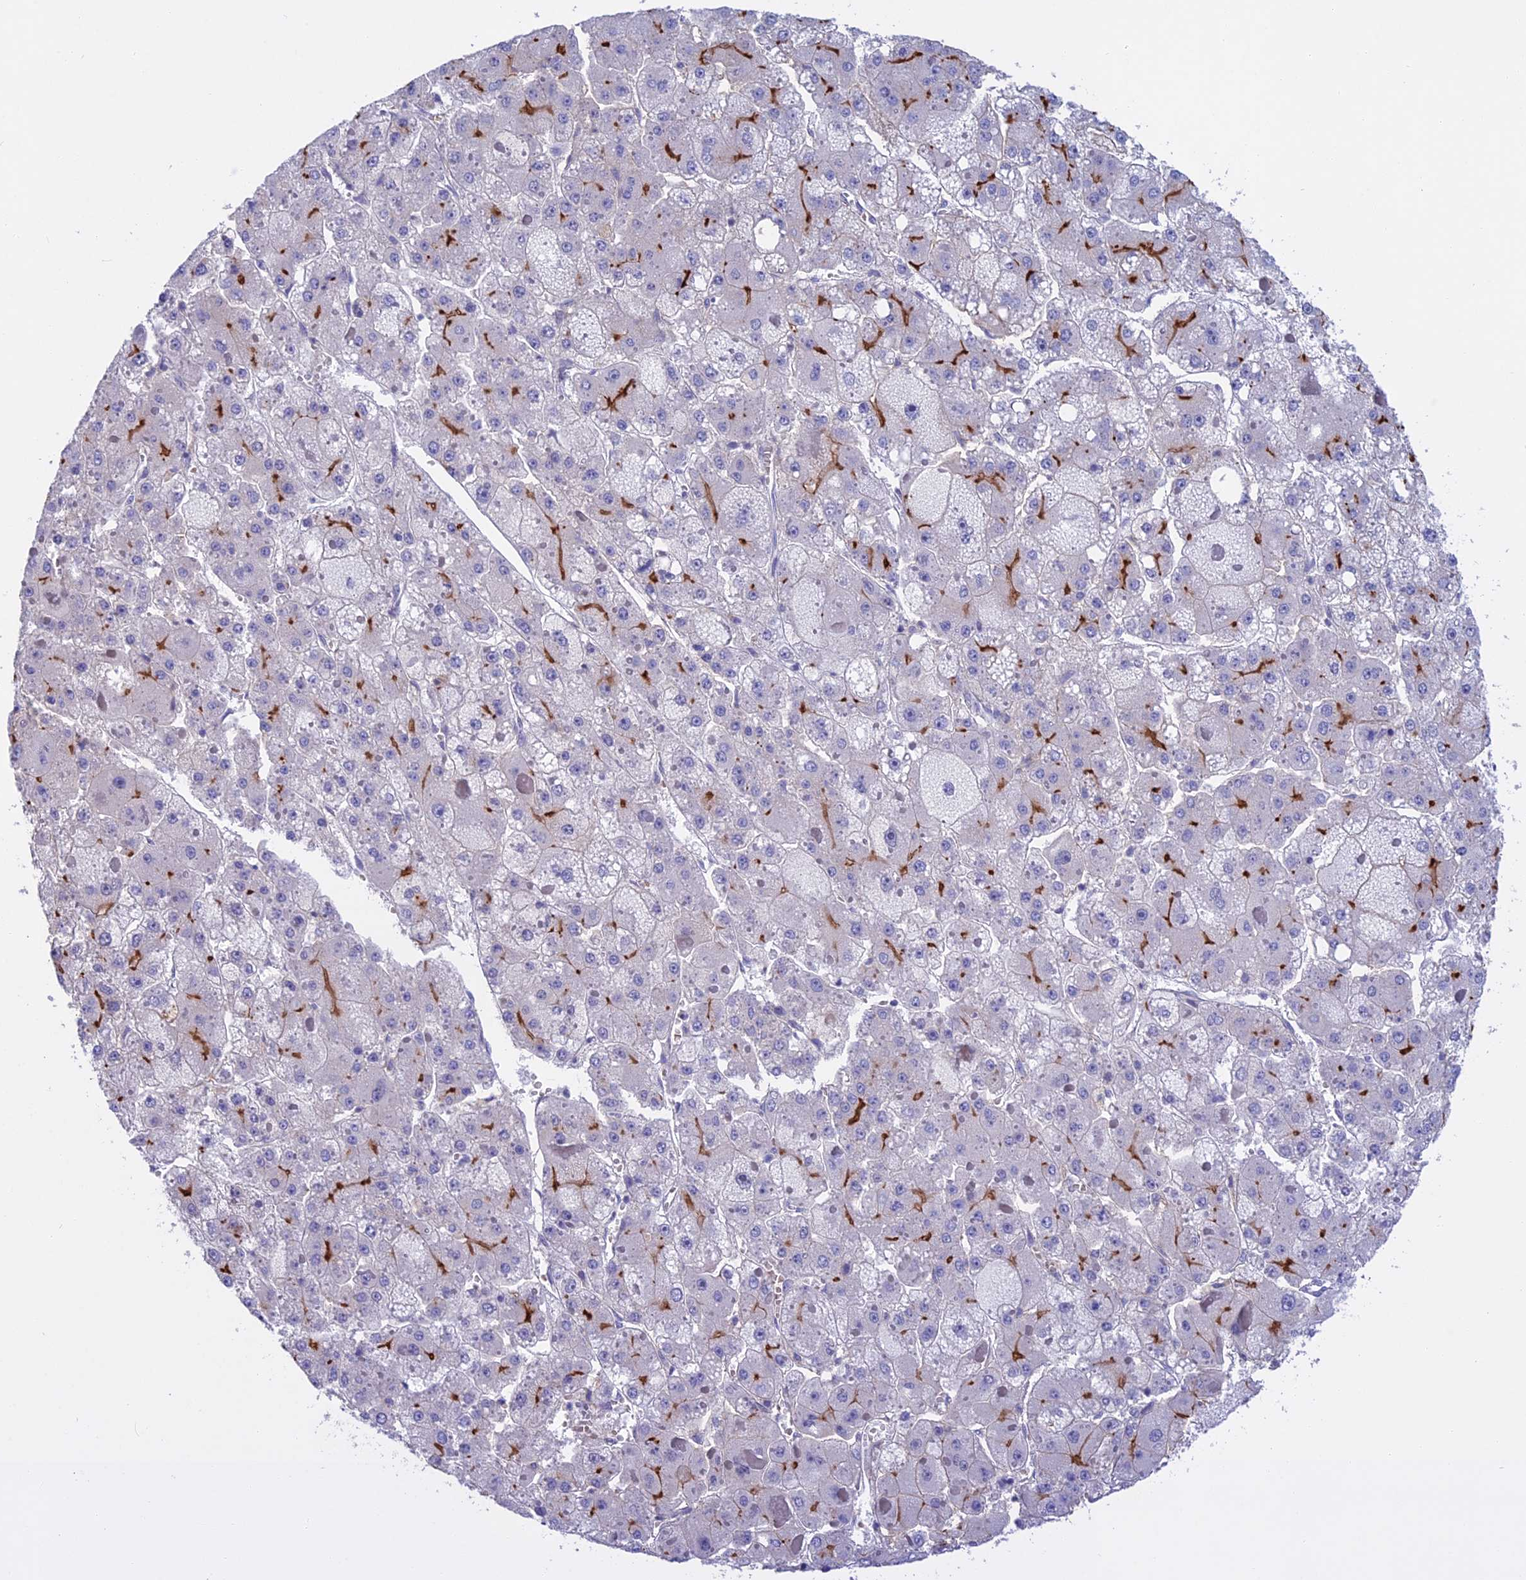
{"staining": {"intensity": "strong", "quantity": "<25%", "location": "cytoplasmic/membranous"}, "tissue": "liver cancer", "cell_type": "Tumor cells", "image_type": "cancer", "snomed": [{"axis": "morphology", "description": "Carcinoma, Hepatocellular, NOS"}, {"axis": "topography", "description": "Liver"}], "caption": "Strong cytoplasmic/membranous expression for a protein is seen in about <25% of tumor cells of liver hepatocellular carcinoma using immunohistochemistry (IHC).", "gene": "SLC2A6", "patient": {"sex": "female", "age": 73}}